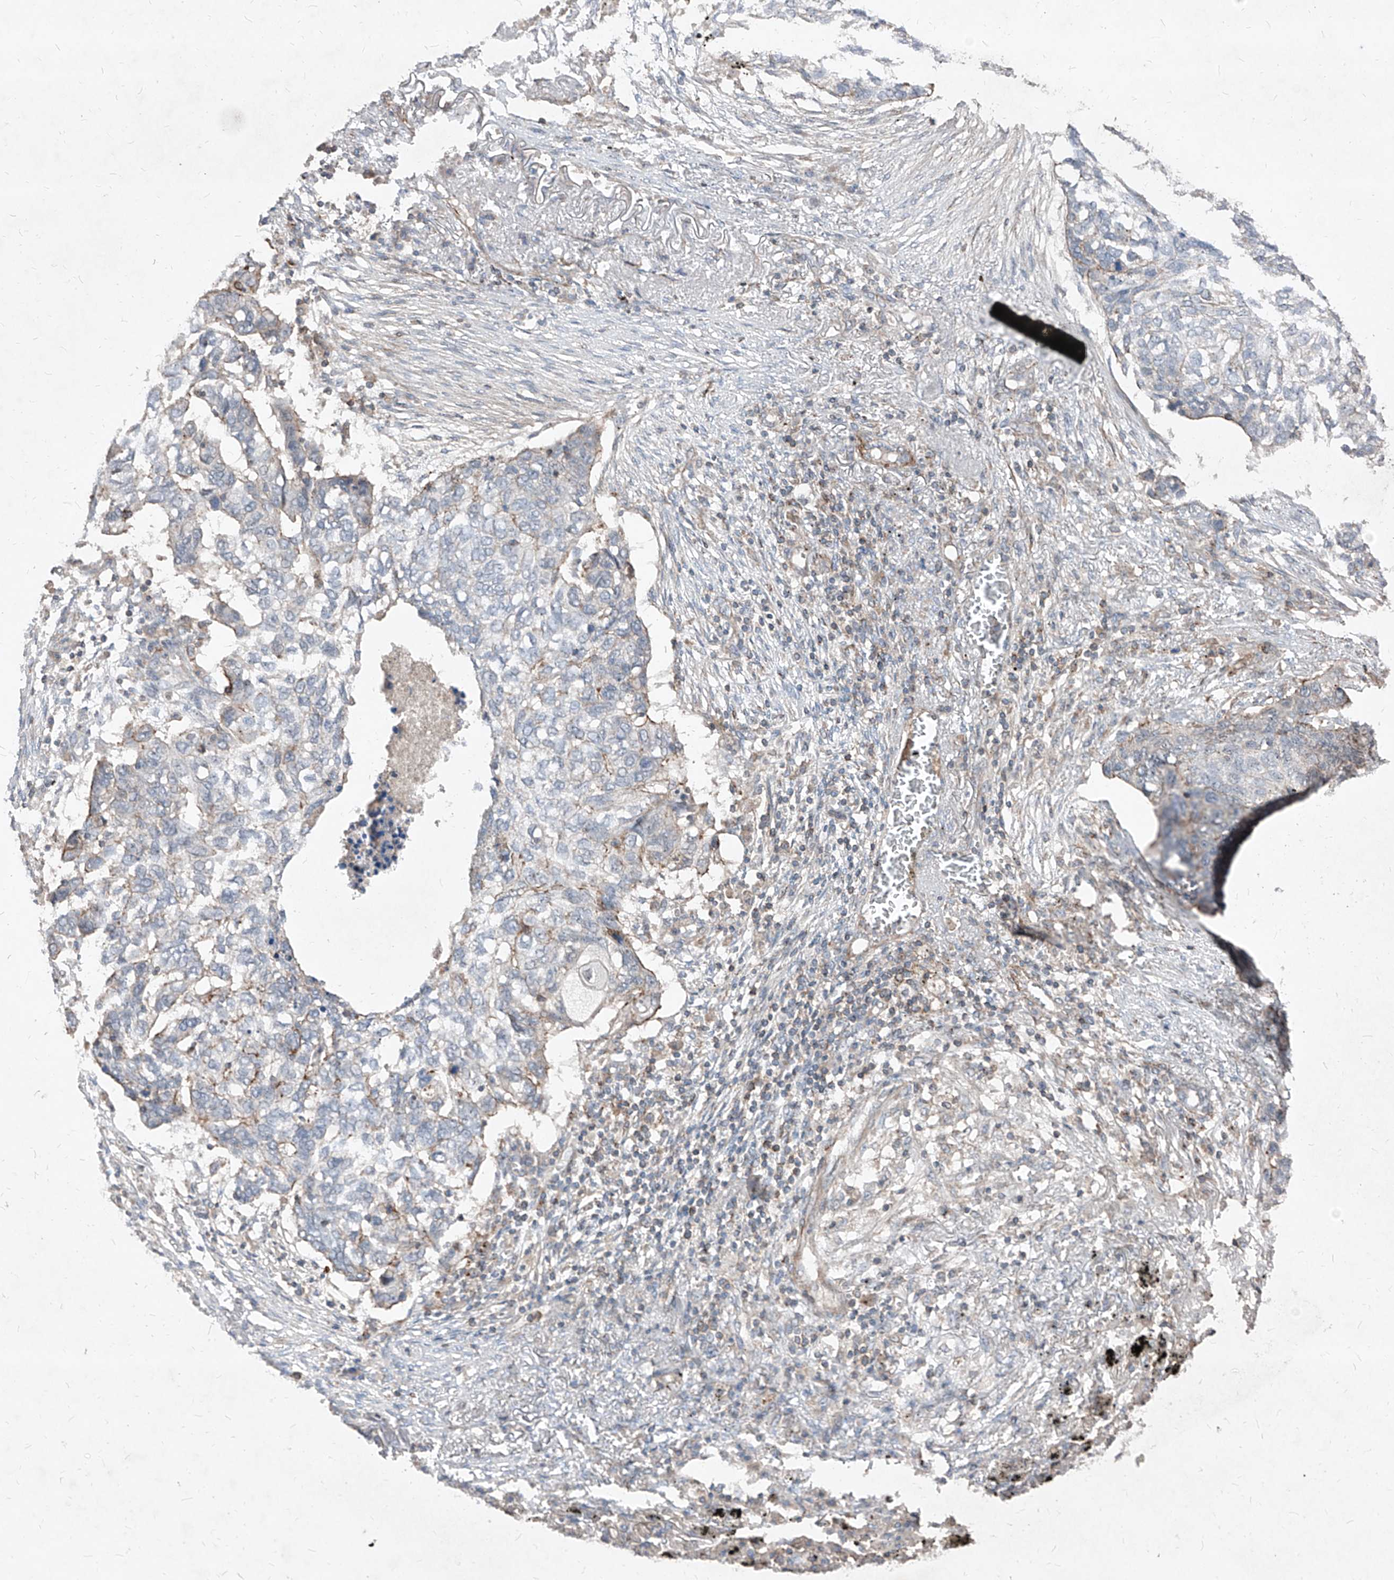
{"staining": {"intensity": "negative", "quantity": "none", "location": "none"}, "tissue": "lung cancer", "cell_type": "Tumor cells", "image_type": "cancer", "snomed": [{"axis": "morphology", "description": "Squamous cell carcinoma, NOS"}, {"axis": "topography", "description": "Lung"}], "caption": "There is no significant positivity in tumor cells of lung cancer (squamous cell carcinoma). (DAB (3,3'-diaminobenzidine) IHC visualized using brightfield microscopy, high magnification).", "gene": "UFD1", "patient": {"sex": "female", "age": 63}}